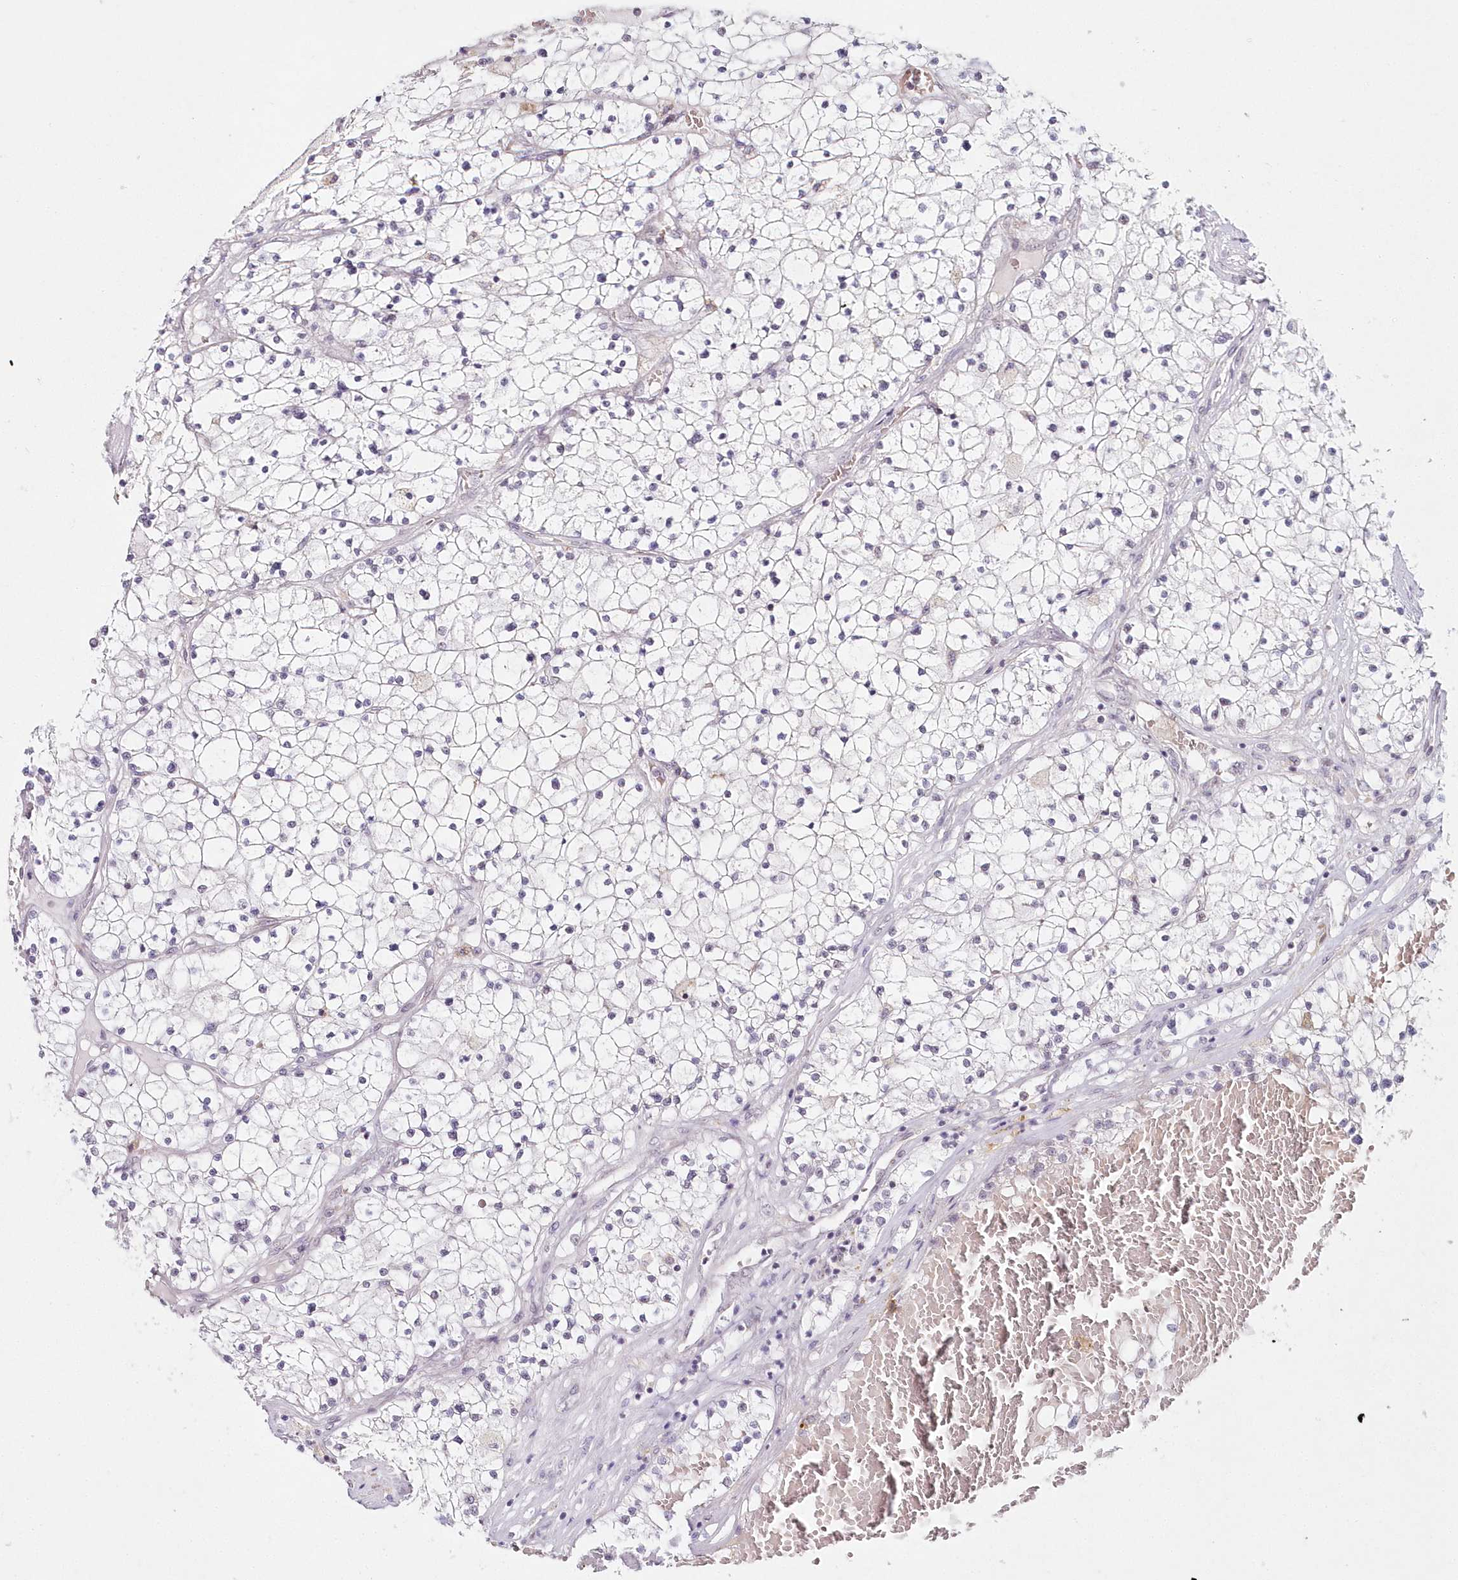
{"staining": {"intensity": "negative", "quantity": "none", "location": "none"}, "tissue": "renal cancer", "cell_type": "Tumor cells", "image_type": "cancer", "snomed": [{"axis": "morphology", "description": "Normal tissue, NOS"}, {"axis": "morphology", "description": "Adenocarcinoma, NOS"}, {"axis": "topography", "description": "Kidney"}], "caption": "This histopathology image is of renal adenocarcinoma stained with immunohistochemistry (IHC) to label a protein in brown with the nuclei are counter-stained blue. There is no expression in tumor cells.", "gene": "HYCC2", "patient": {"sex": "male", "age": 68}}